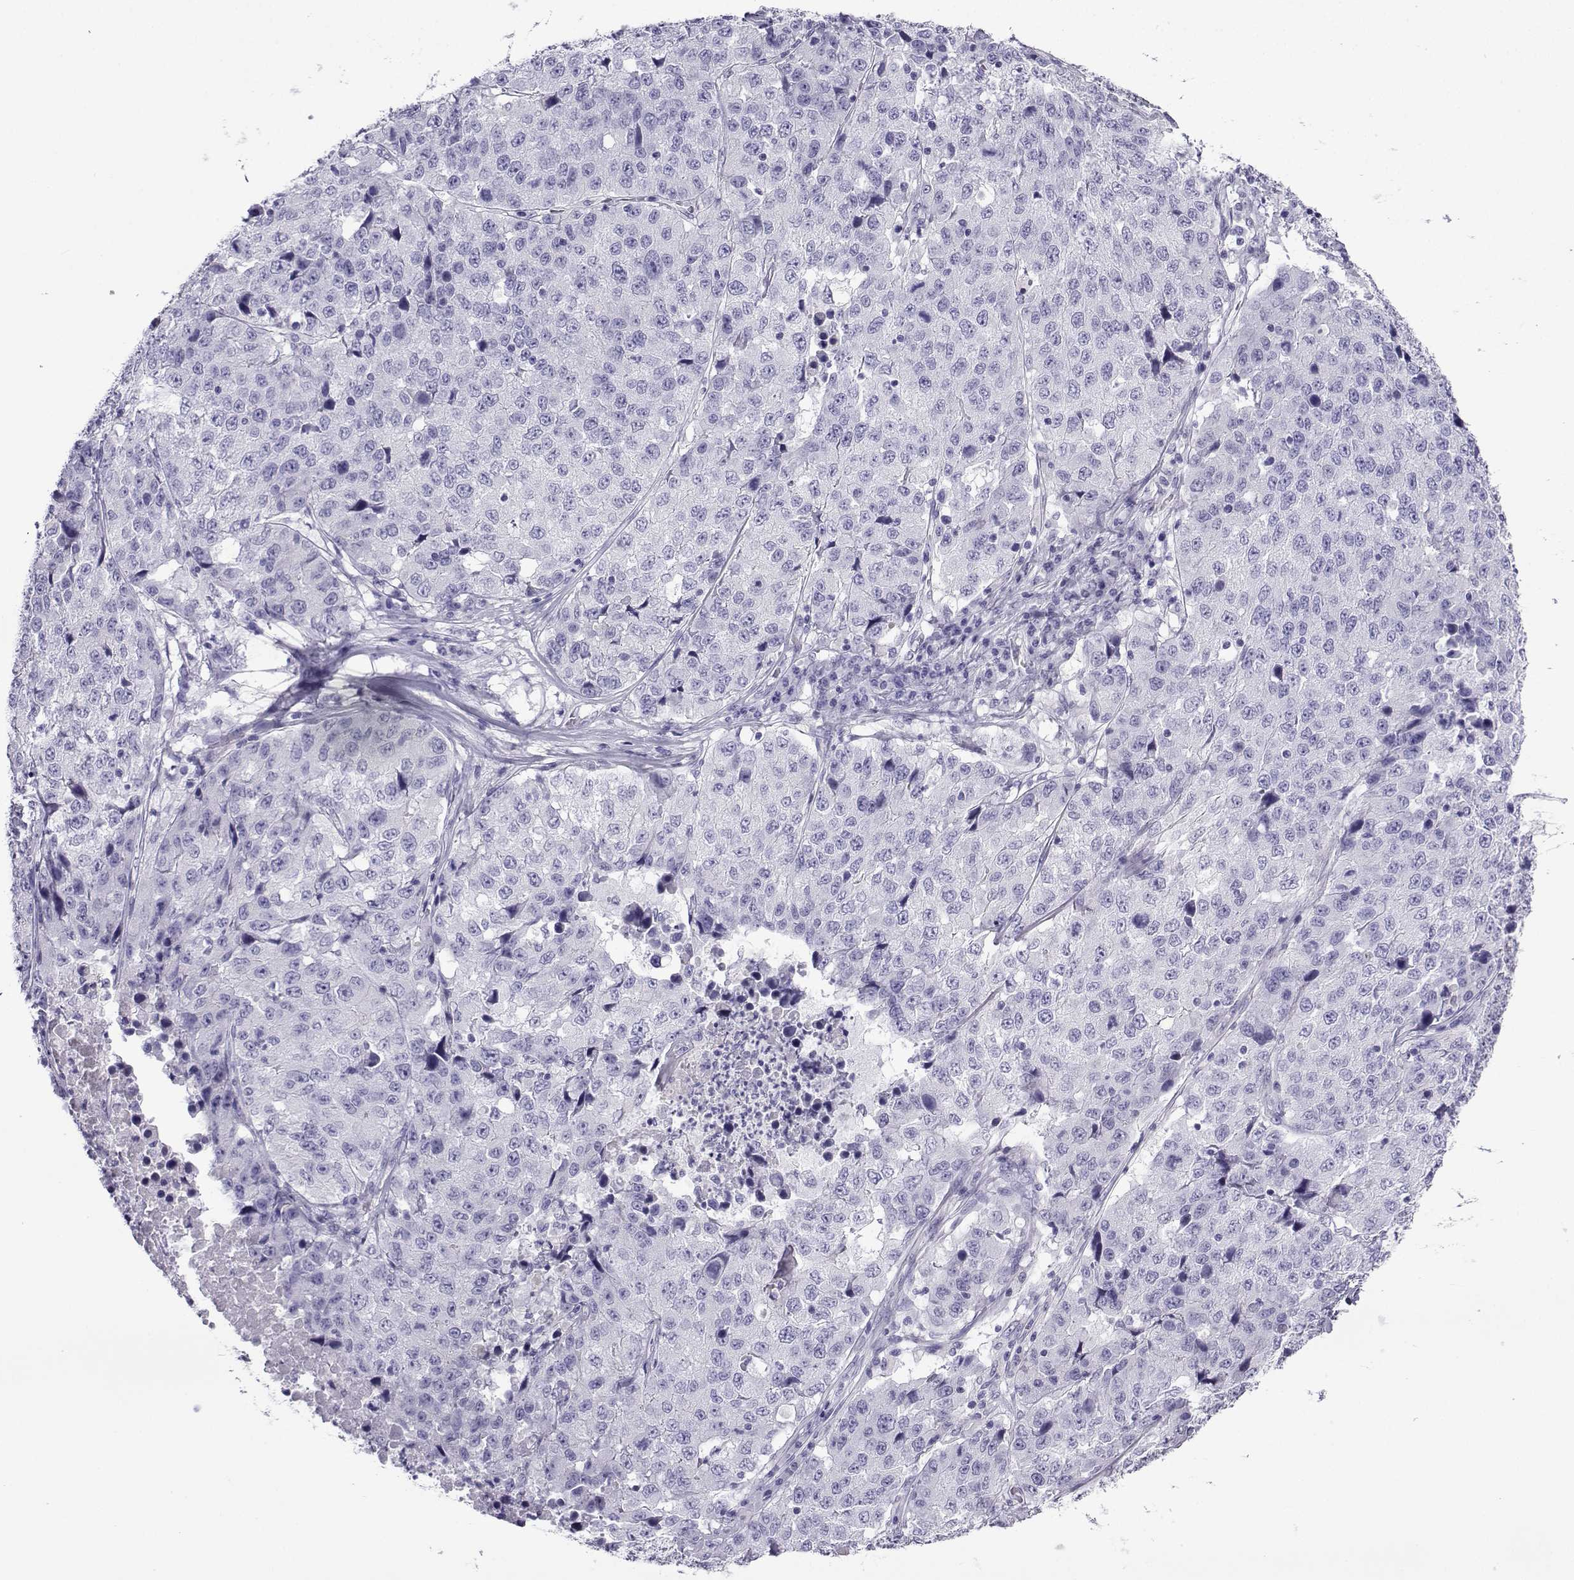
{"staining": {"intensity": "negative", "quantity": "none", "location": "none"}, "tissue": "stomach cancer", "cell_type": "Tumor cells", "image_type": "cancer", "snomed": [{"axis": "morphology", "description": "Adenocarcinoma, NOS"}, {"axis": "topography", "description": "Stomach"}], "caption": "Immunohistochemical staining of human stomach adenocarcinoma demonstrates no significant positivity in tumor cells.", "gene": "CRYBB1", "patient": {"sex": "male", "age": 71}}